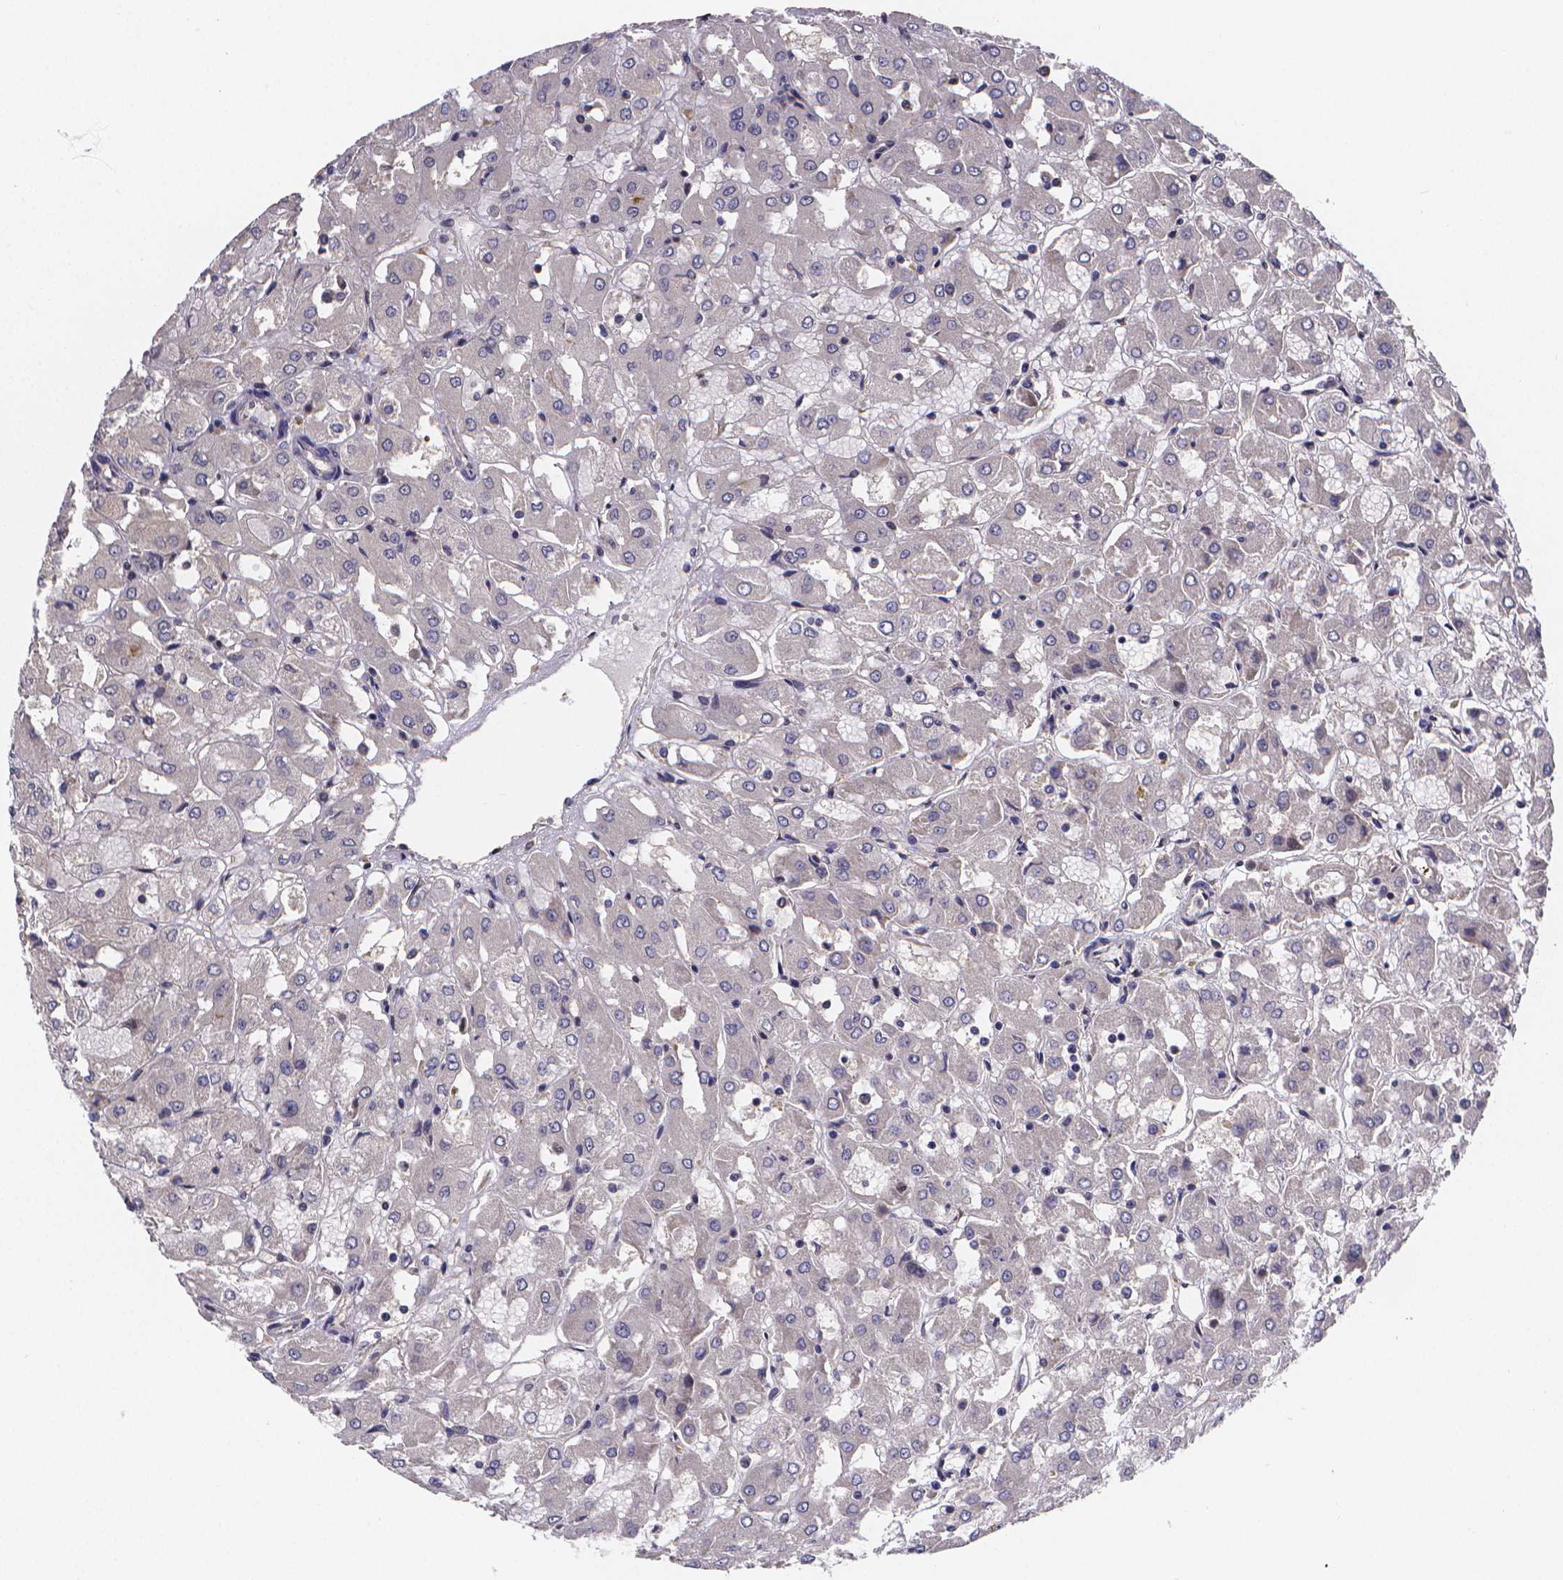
{"staining": {"intensity": "negative", "quantity": "none", "location": "none"}, "tissue": "renal cancer", "cell_type": "Tumor cells", "image_type": "cancer", "snomed": [{"axis": "morphology", "description": "Adenocarcinoma, NOS"}, {"axis": "topography", "description": "Kidney"}], "caption": "Image shows no significant protein expression in tumor cells of adenocarcinoma (renal).", "gene": "PAH", "patient": {"sex": "male", "age": 72}}